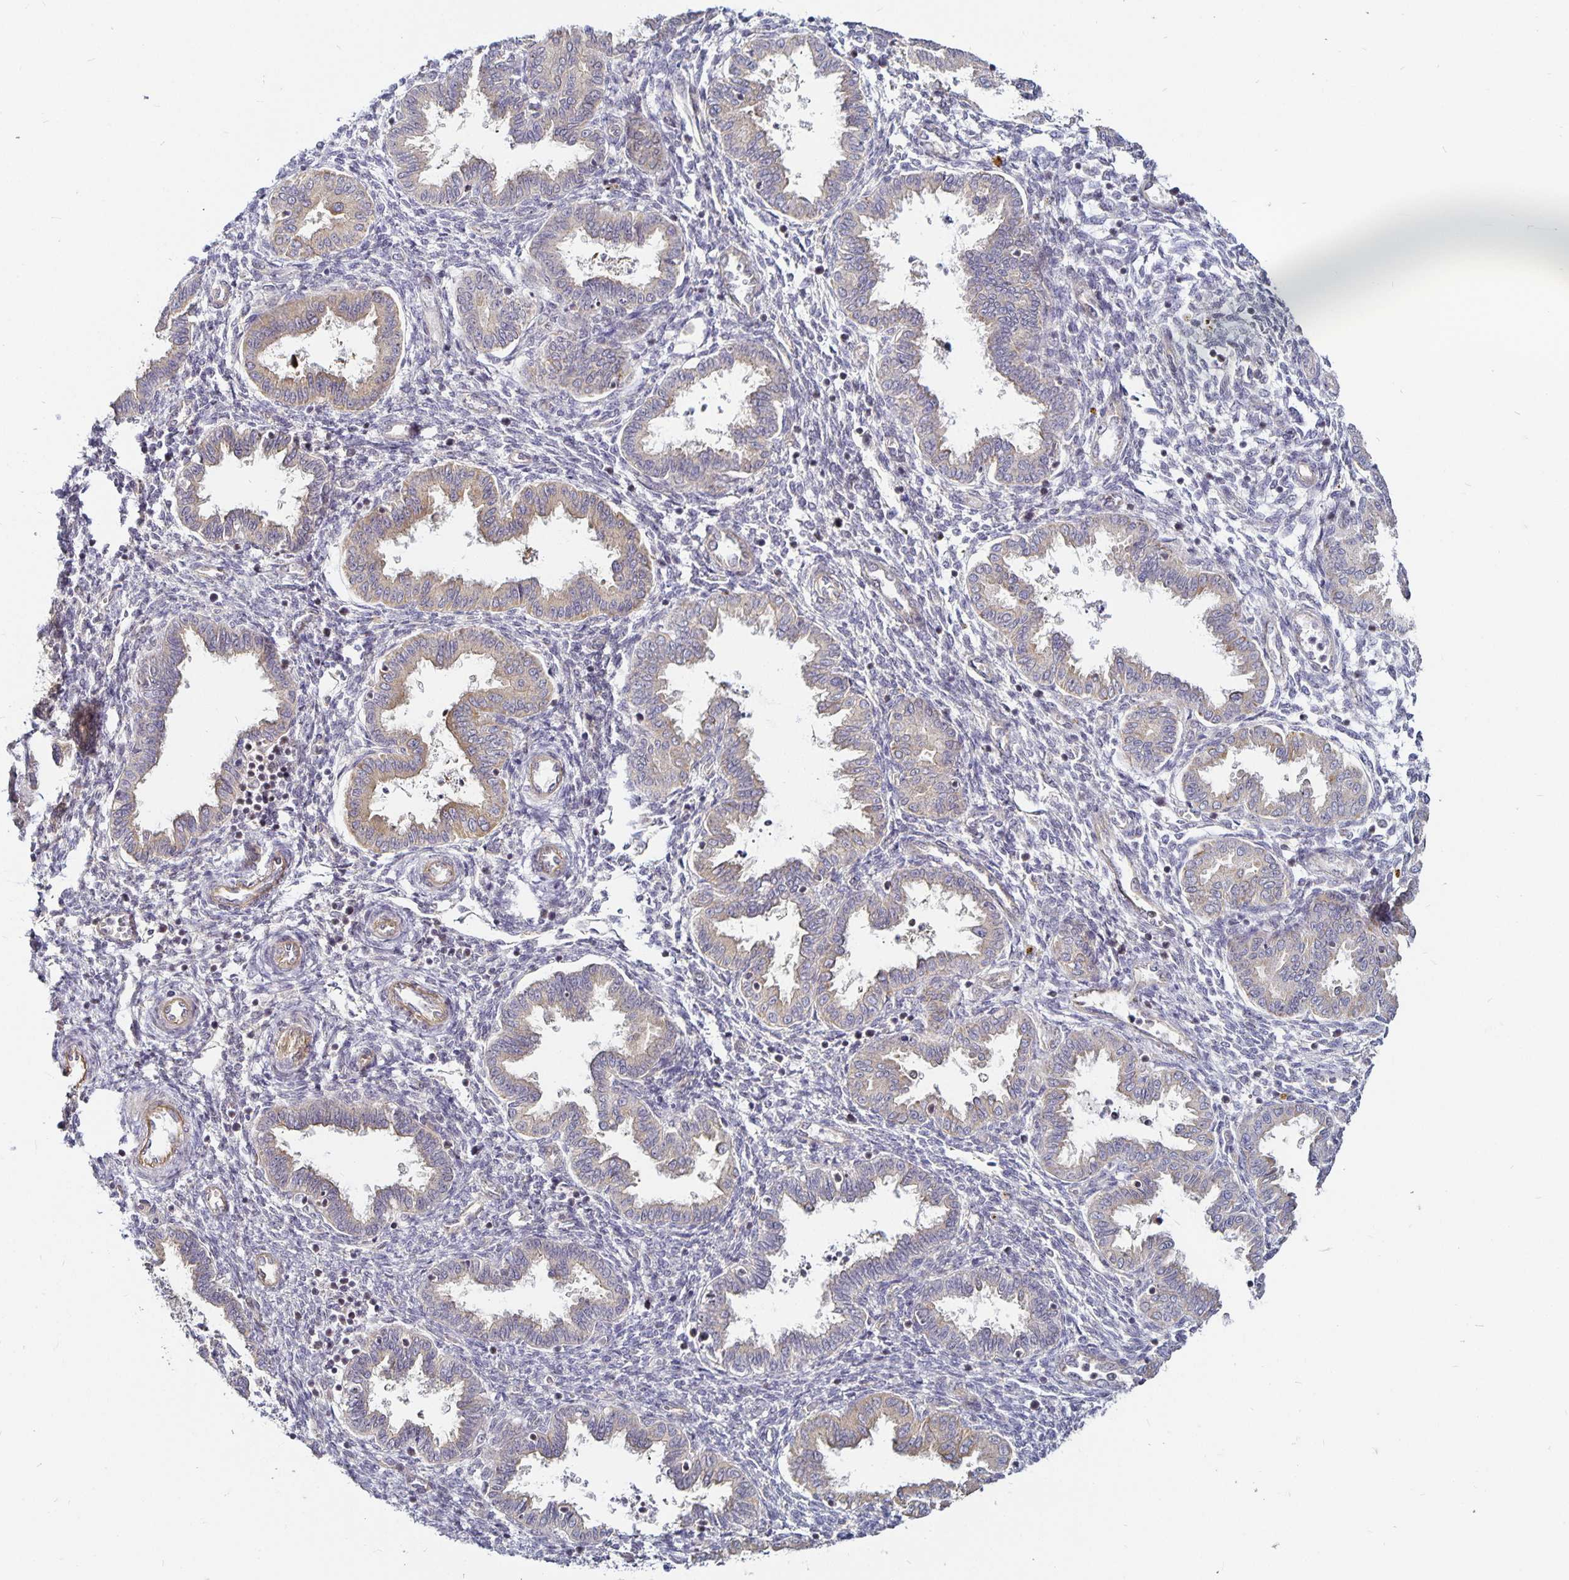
{"staining": {"intensity": "weak", "quantity": "<25%", "location": "cytoplasmic/membranous"}, "tissue": "endometrium", "cell_type": "Cells in endometrial stroma", "image_type": "normal", "snomed": [{"axis": "morphology", "description": "Normal tissue, NOS"}, {"axis": "topography", "description": "Endometrium"}], "caption": "The photomicrograph demonstrates no staining of cells in endometrial stroma in normal endometrium.", "gene": "CYP27A1", "patient": {"sex": "female", "age": 33}}